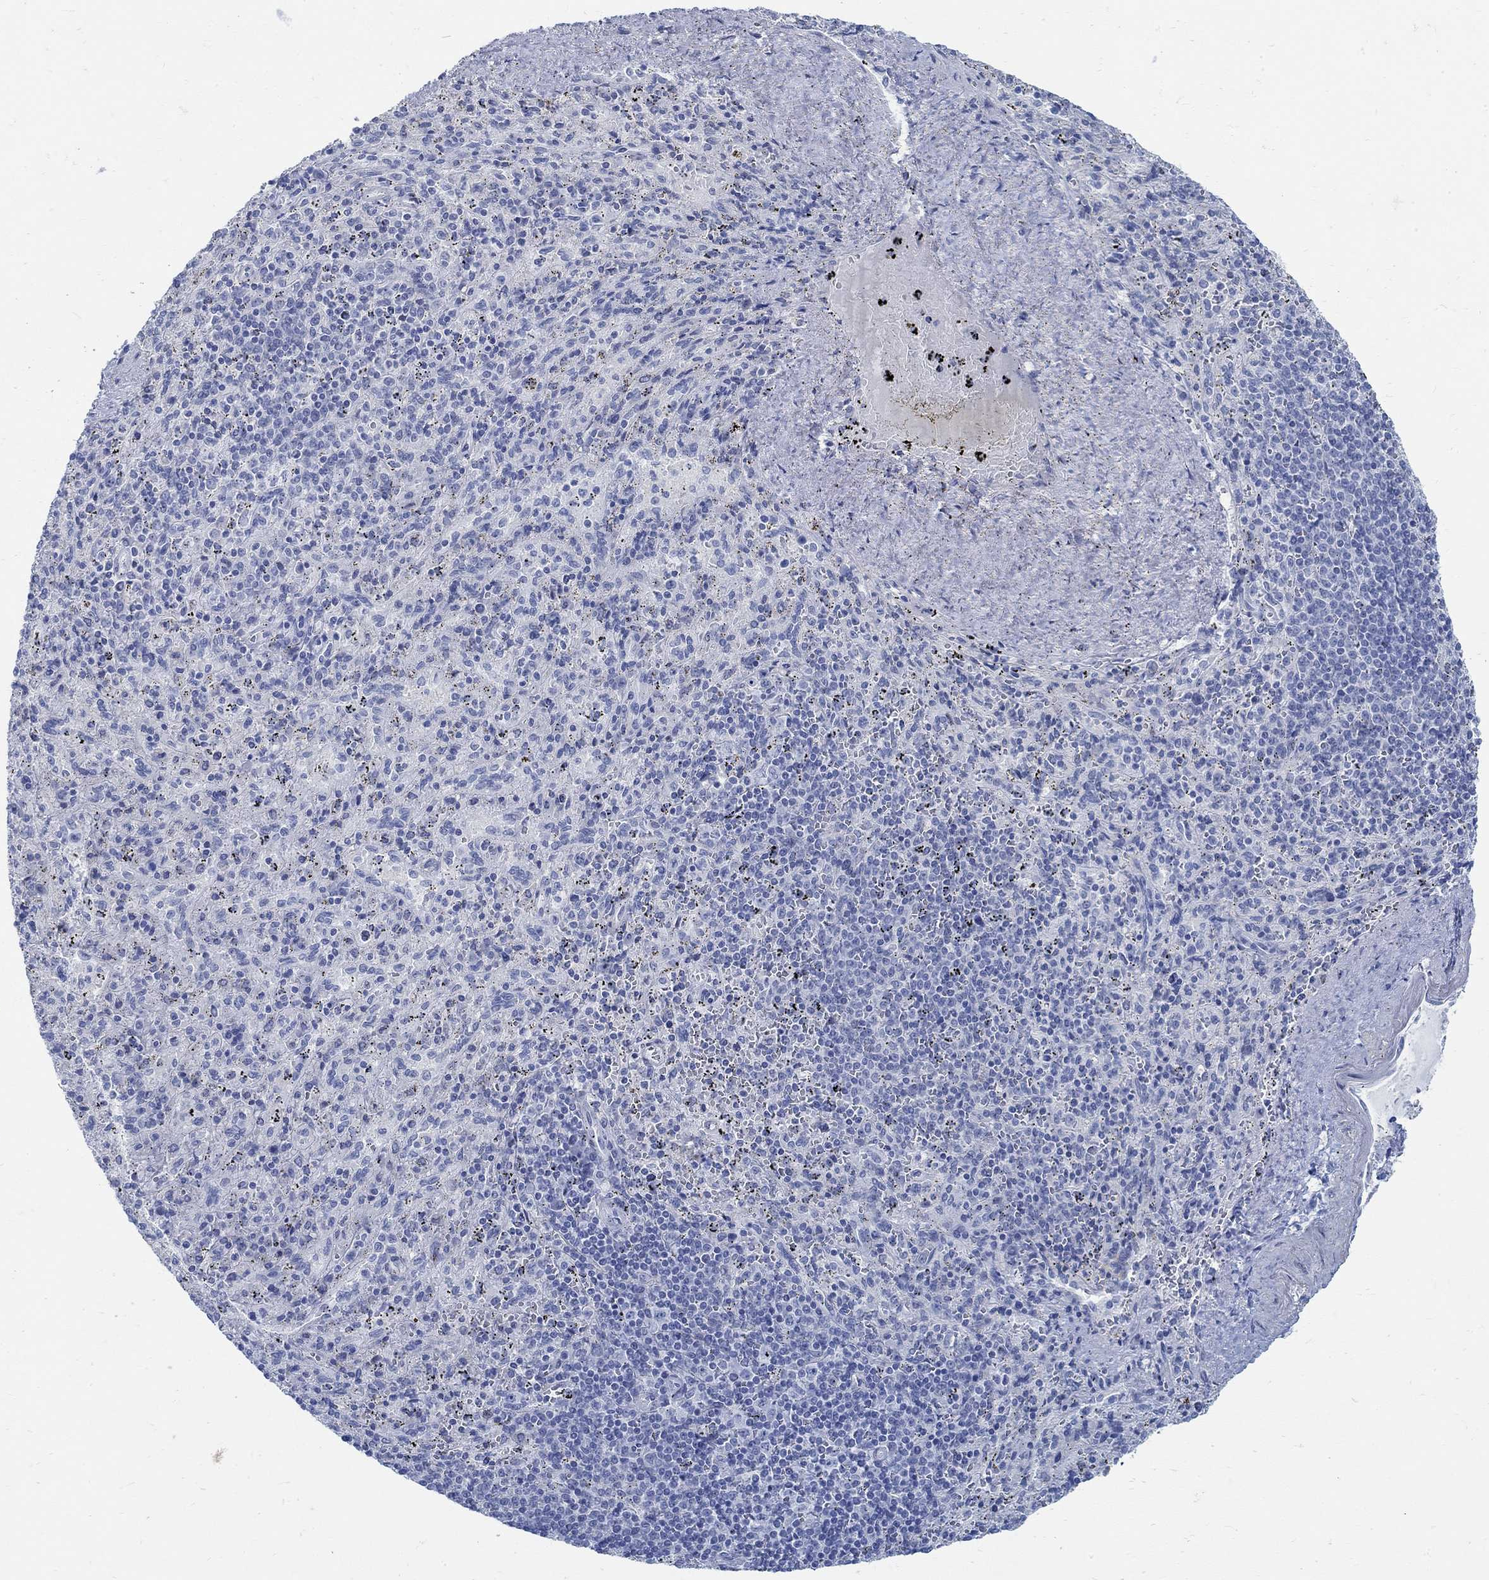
{"staining": {"intensity": "negative", "quantity": "none", "location": "none"}, "tissue": "spleen", "cell_type": "Cells in red pulp", "image_type": "normal", "snomed": [{"axis": "morphology", "description": "Normal tissue, NOS"}, {"axis": "topography", "description": "Spleen"}], "caption": "Immunohistochemistry (IHC) of benign human spleen reveals no positivity in cells in red pulp.", "gene": "RBM20", "patient": {"sex": "male", "age": 57}}